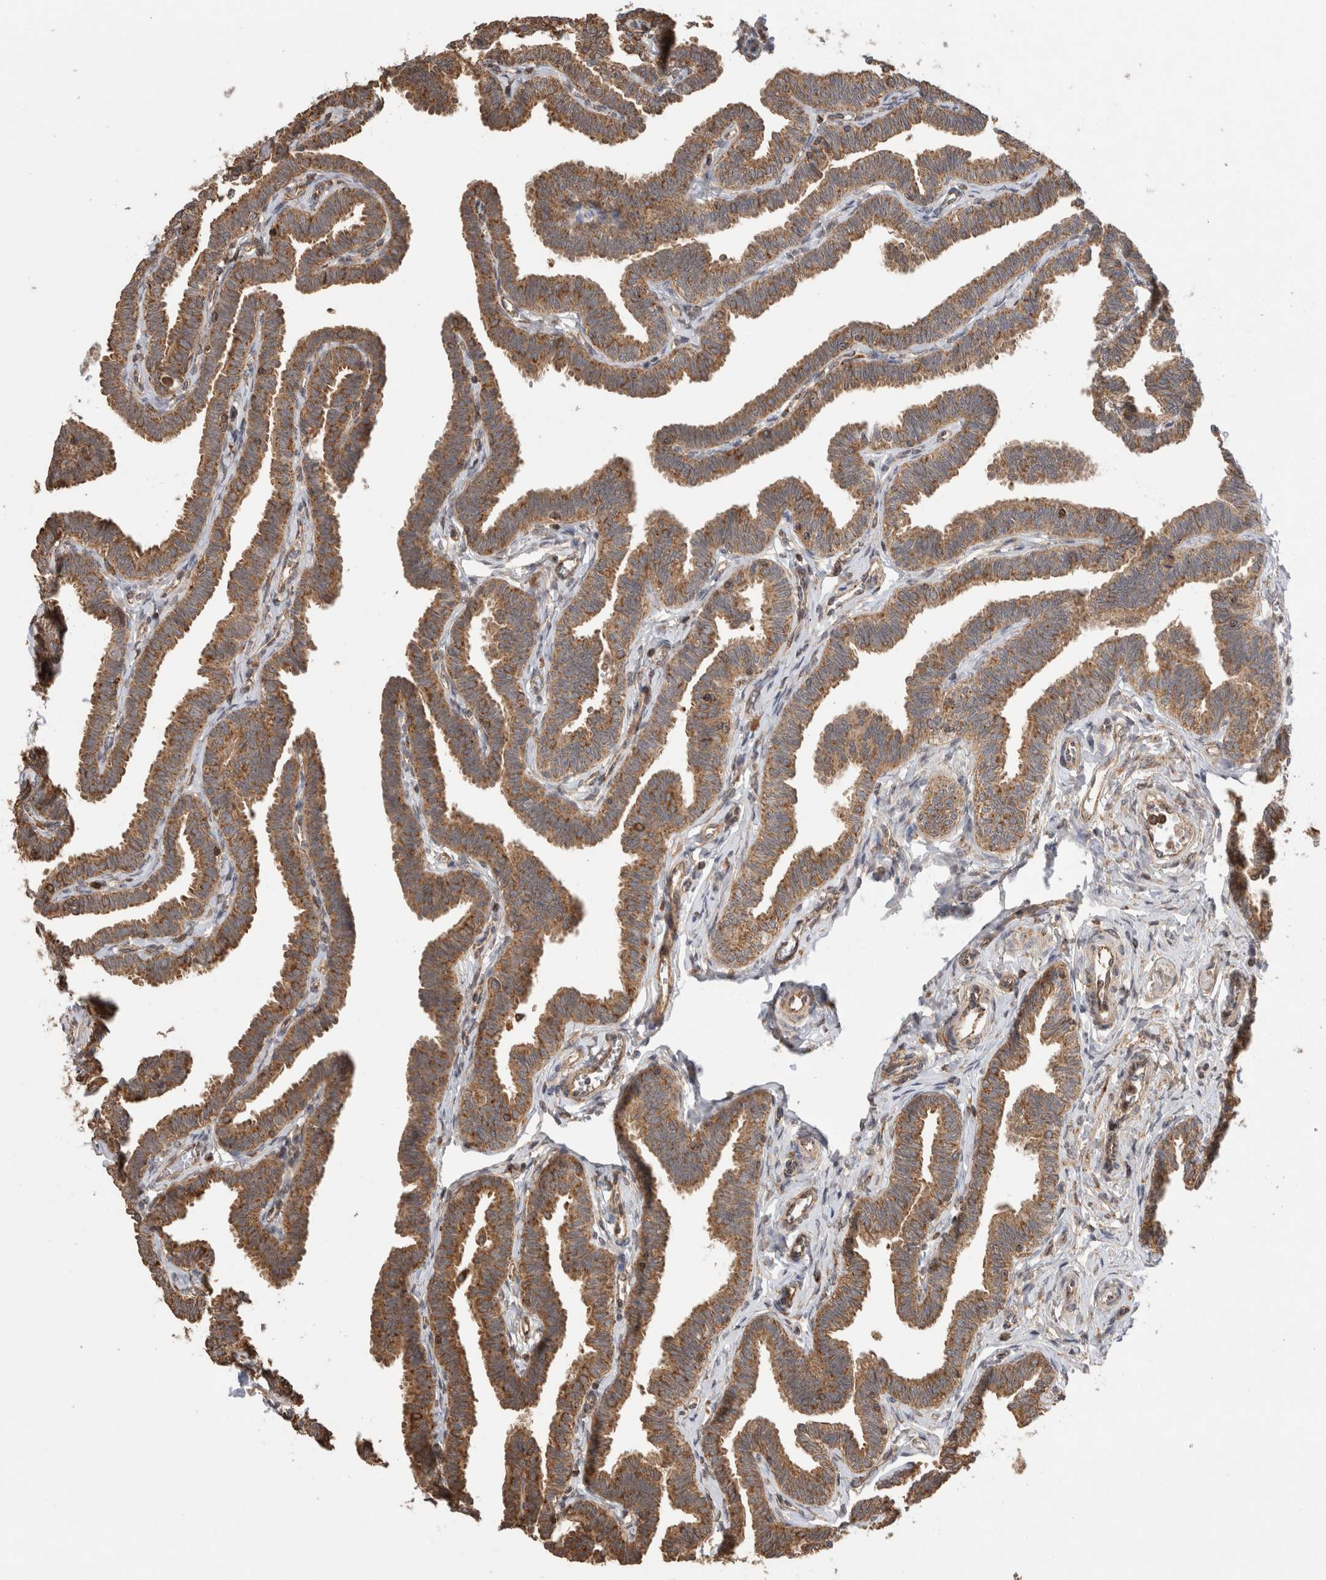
{"staining": {"intensity": "strong", "quantity": ">75%", "location": "cytoplasmic/membranous"}, "tissue": "fallopian tube", "cell_type": "Glandular cells", "image_type": "normal", "snomed": [{"axis": "morphology", "description": "Normal tissue, NOS"}, {"axis": "topography", "description": "Fallopian tube"}, {"axis": "topography", "description": "Ovary"}], "caption": "Fallopian tube stained with DAB immunohistochemistry (IHC) displays high levels of strong cytoplasmic/membranous positivity in about >75% of glandular cells. The staining is performed using DAB brown chromogen to label protein expression. The nuclei are counter-stained blue using hematoxylin.", "gene": "IMMP2L", "patient": {"sex": "female", "age": 23}}